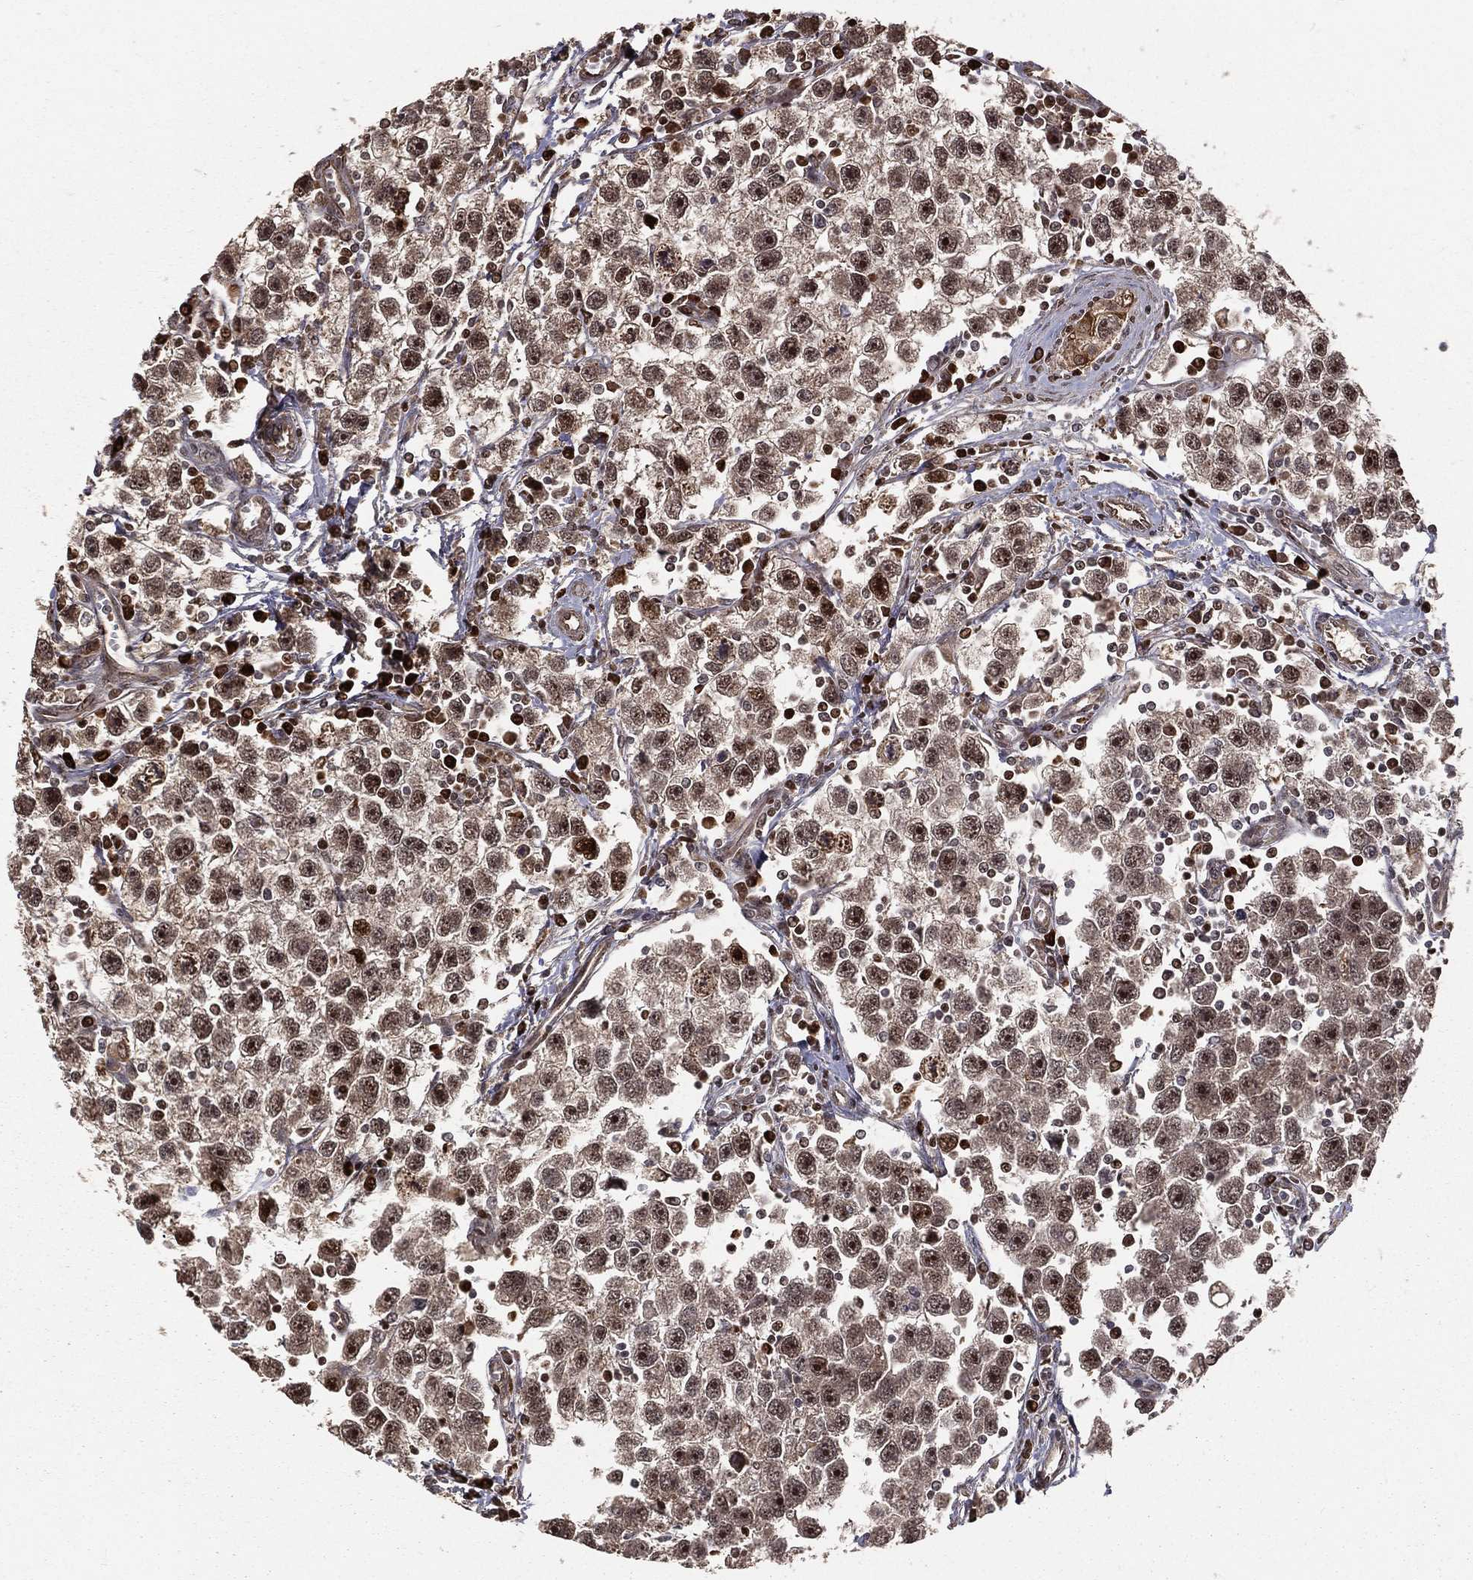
{"staining": {"intensity": "moderate", "quantity": "25%-75%", "location": "nuclear"}, "tissue": "testis cancer", "cell_type": "Tumor cells", "image_type": "cancer", "snomed": [{"axis": "morphology", "description": "Seminoma, NOS"}, {"axis": "topography", "description": "Testis"}], "caption": "Immunohistochemical staining of human seminoma (testis) shows moderate nuclear protein positivity in about 25%-75% of tumor cells. (DAB (3,3'-diaminobenzidine) = brown stain, brightfield microscopy at high magnification).", "gene": "MAPK1", "patient": {"sex": "male", "age": 30}}